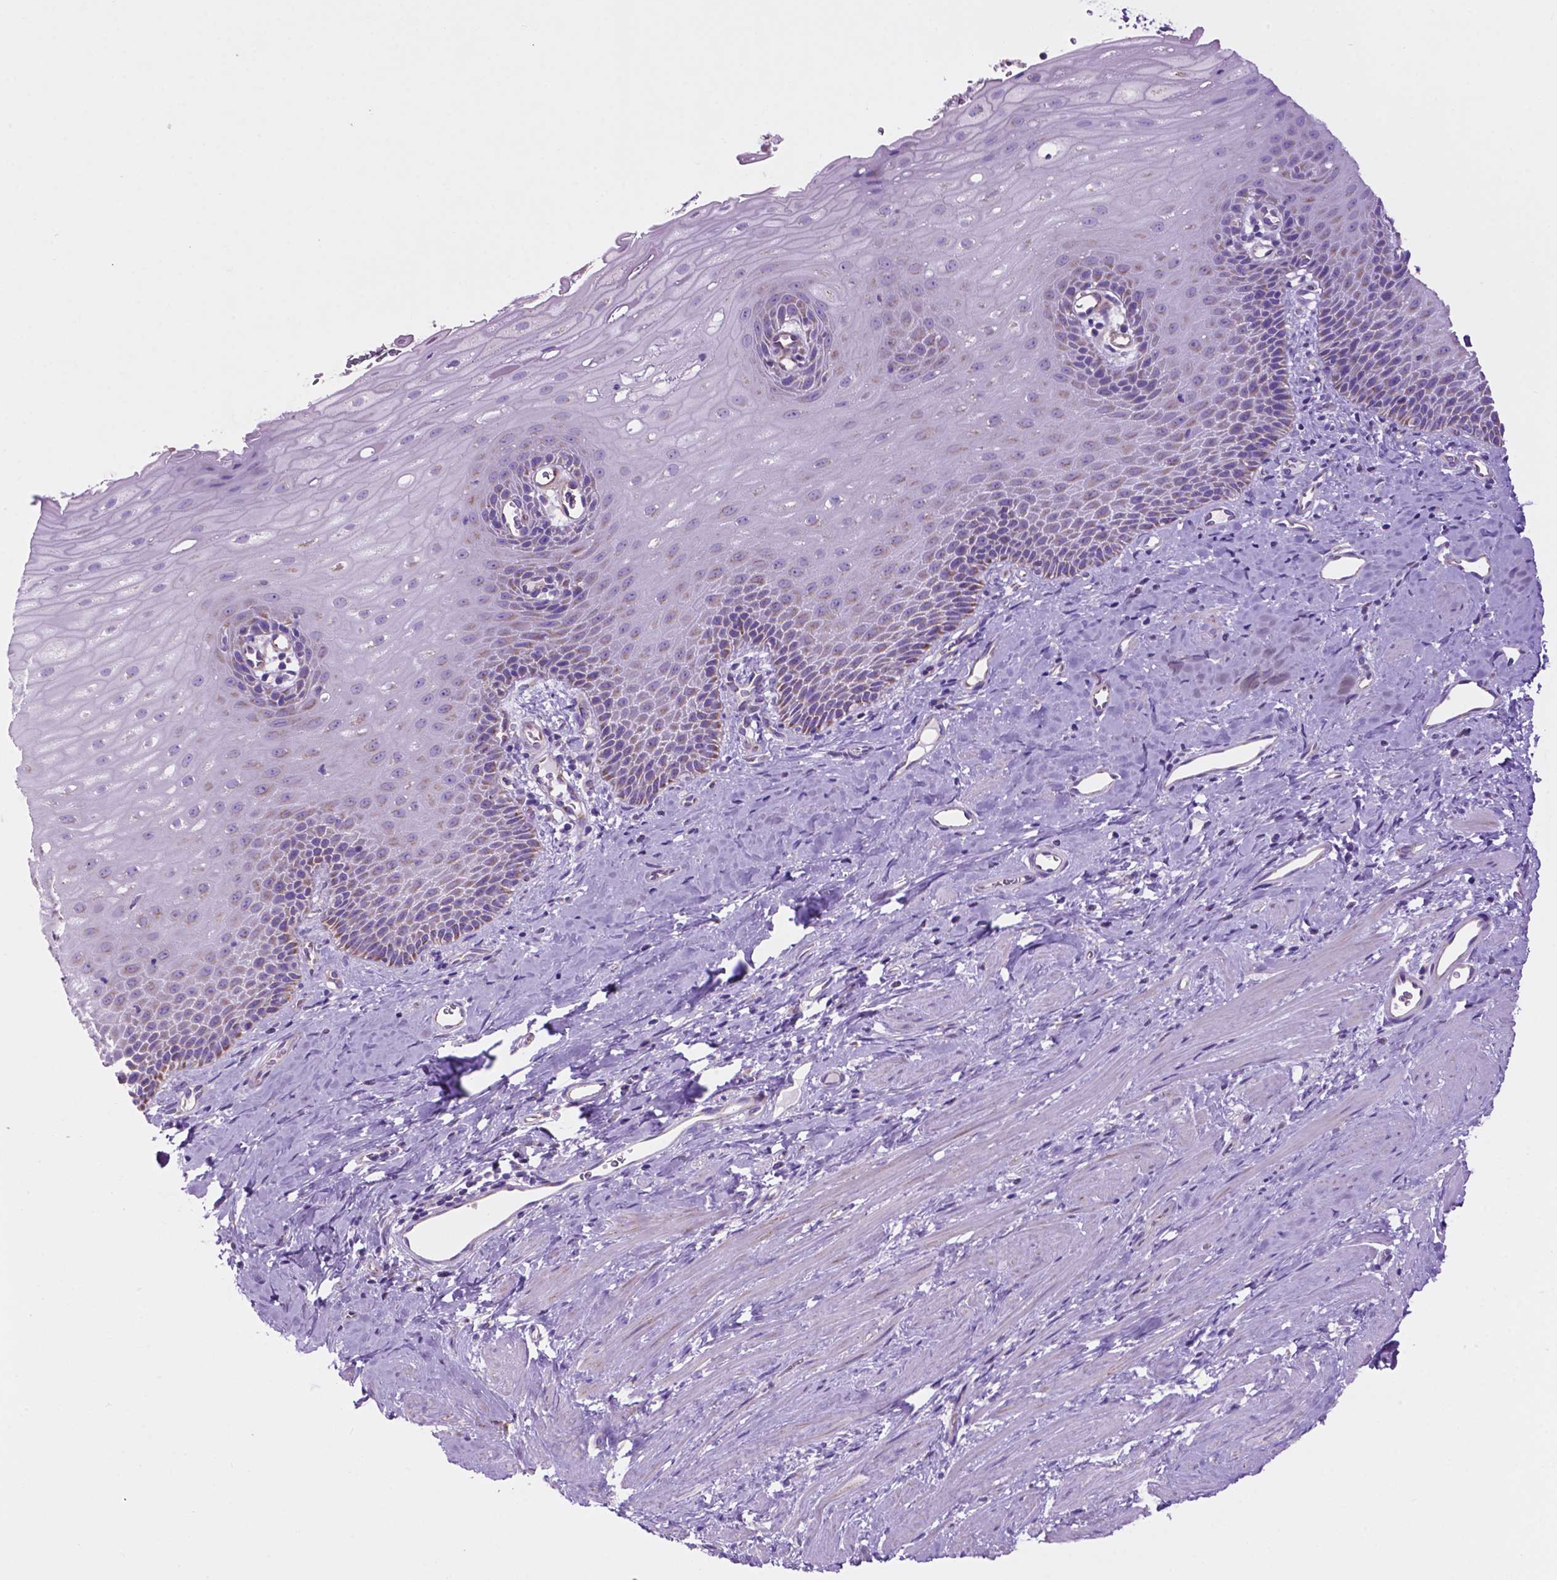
{"staining": {"intensity": "negative", "quantity": "none", "location": "none"}, "tissue": "esophagus", "cell_type": "Squamous epithelial cells", "image_type": "normal", "snomed": [{"axis": "morphology", "description": "Normal tissue, NOS"}, {"axis": "topography", "description": "Esophagus"}], "caption": "Squamous epithelial cells show no significant protein expression in unremarkable esophagus.", "gene": "TMEM121B", "patient": {"sex": "male", "age": 64}}